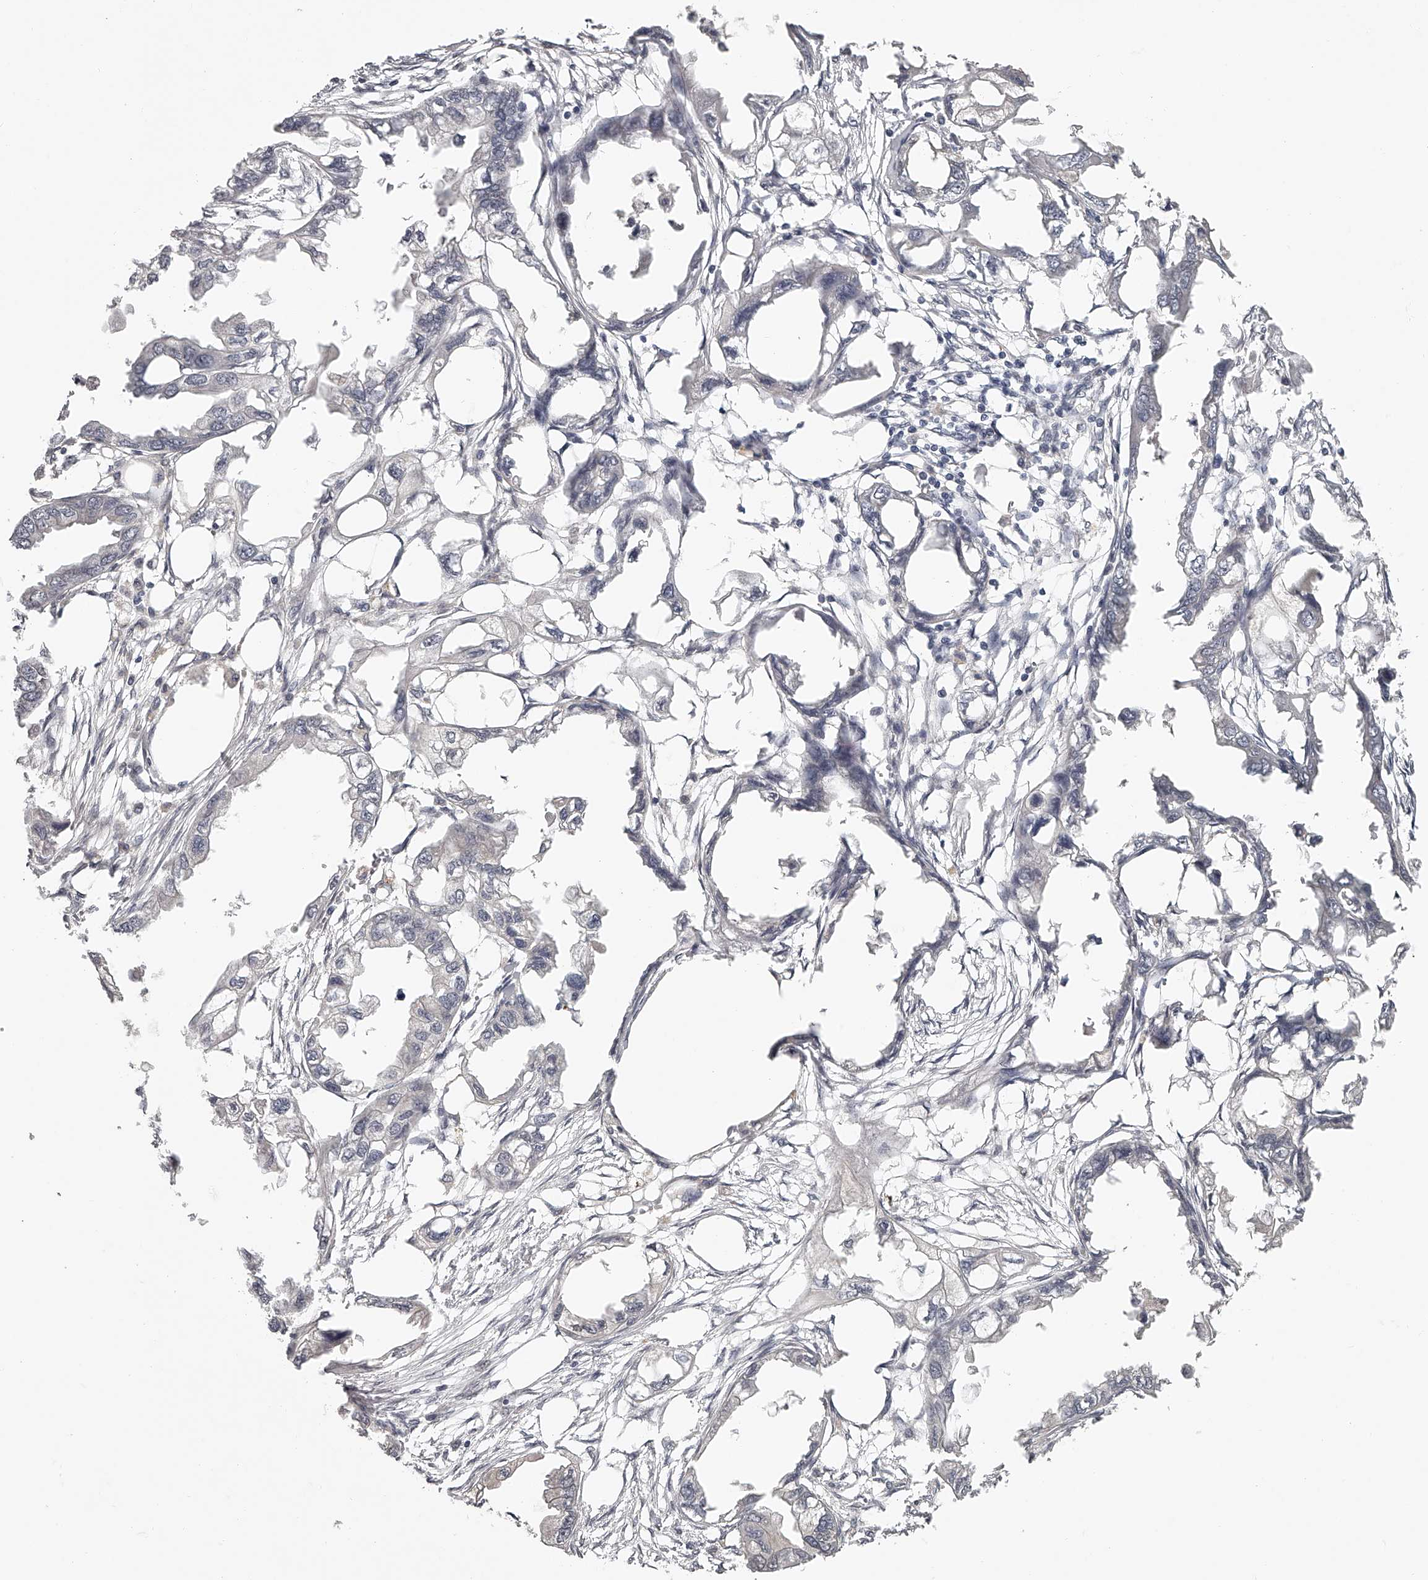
{"staining": {"intensity": "negative", "quantity": "none", "location": "none"}, "tissue": "endometrial cancer", "cell_type": "Tumor cells", "image_type": "cancer", "snomed": [{"axis": "morphology", "description": "Adenocarcinoma, NOS"}, {"axis": "morphology", "description": "Adenocarcinoma, metastatic, NOS"}, {"axis": "topography", "description": "Adipose tissue"}, {"axis": "topography", "description": "Endometrium"}], "caption": "Protein analysis of endometrial cancer reveals no significant positivity in tumor cells.", "gene": "GGCT", "patient": {"sex": "female", "age": 67}}